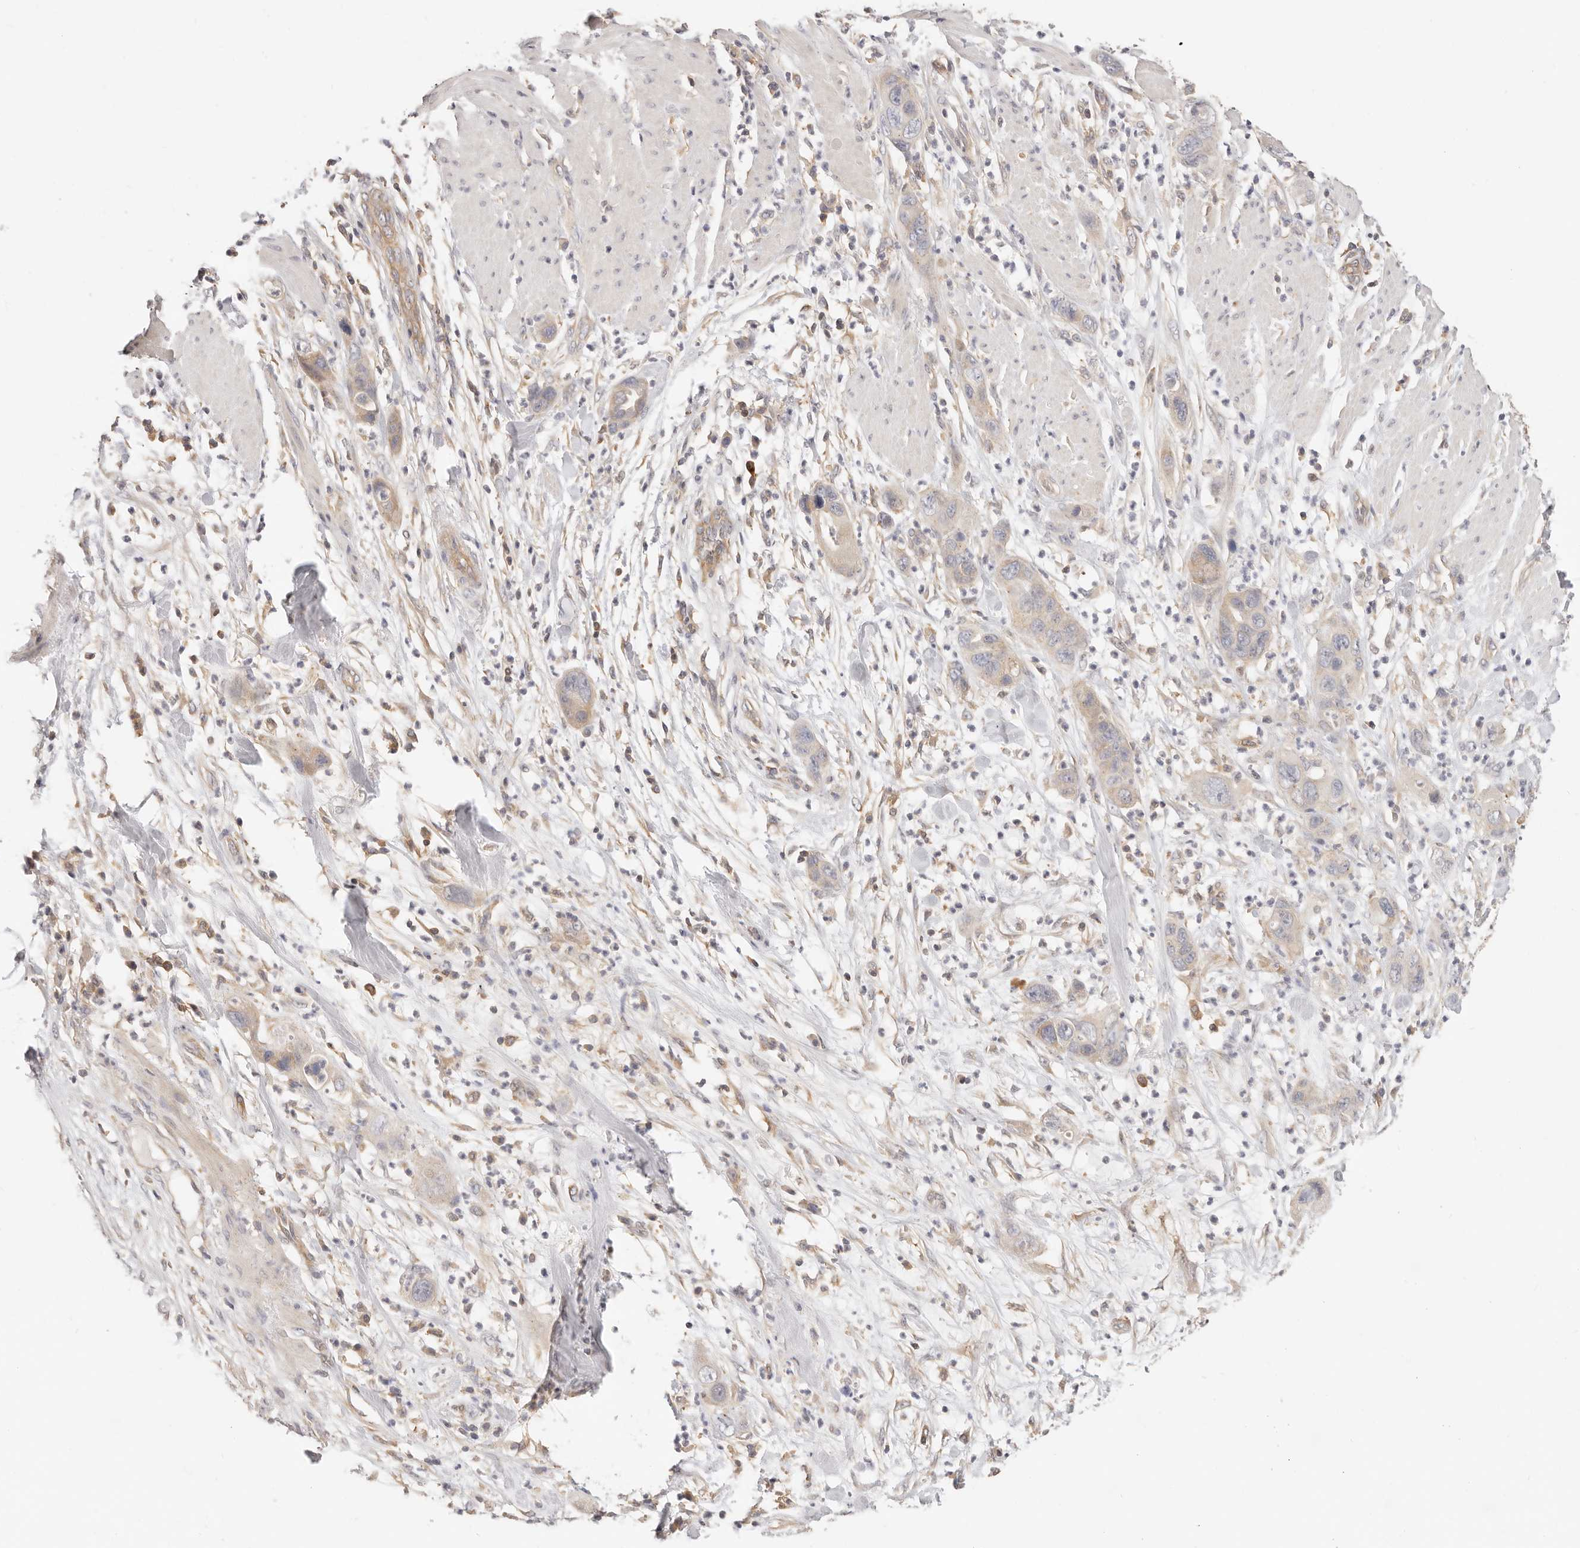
{"staining": {"intensity": "weak", "quantity": "<25%", "location": "cytoplasmic/membranous"}, "tissue": "pancreatic cancer", "cell_type": "Tumor cells", "image_type": "cancer", "snomed": [{"axis": "morphology", "description": "Adenocarcinoma, NOS"}, {"axis": "topography", "description": "Pancreas"}], "caption": "An immunohistochemistry image of pancreatic adenocarcinoma is shown. There is no staining in tumor cells of pancreatic adenocarcinoma.", "gene": "DTNBP1", "patient": {"sex": "female", "age": 71}}